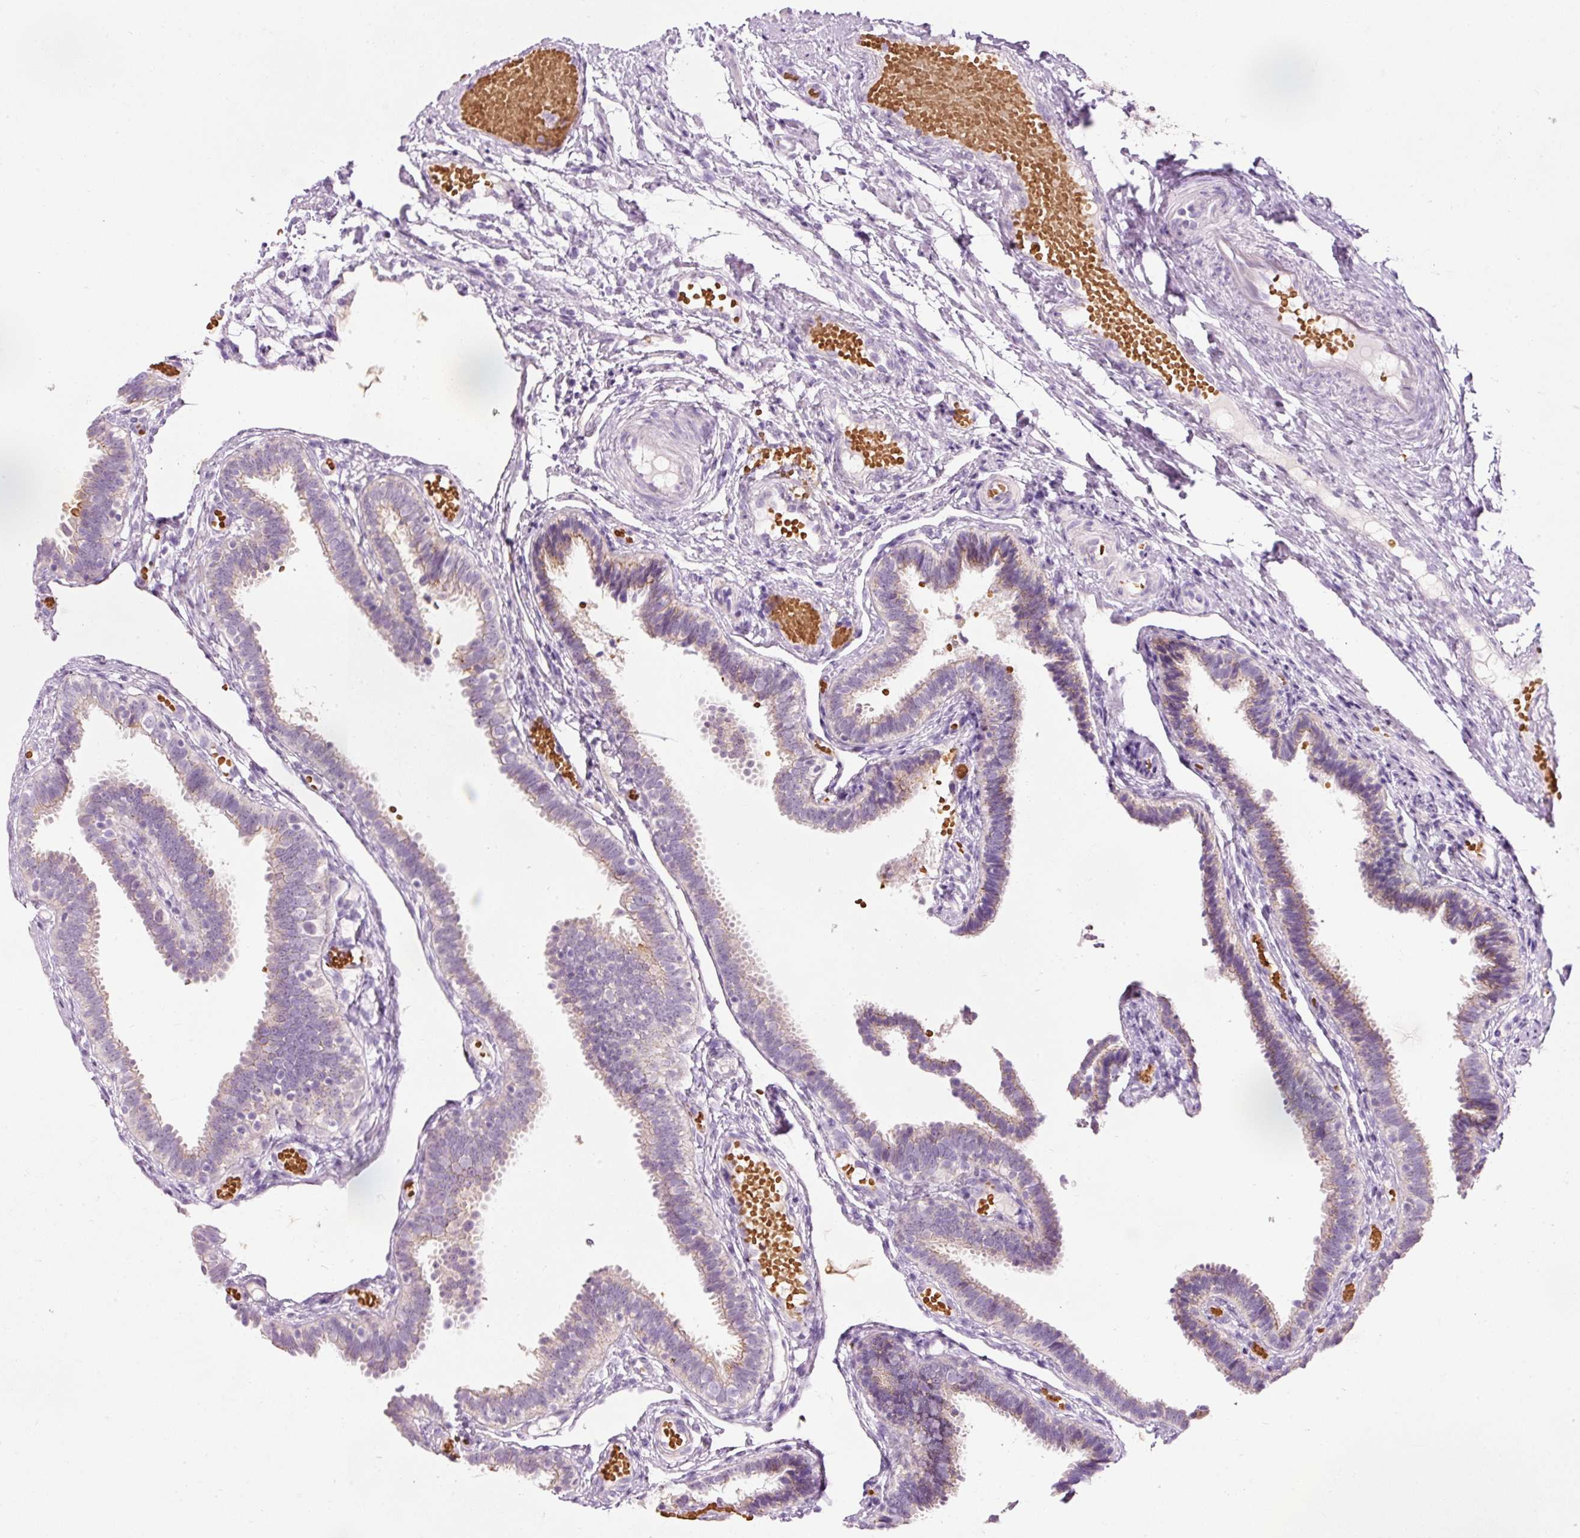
{"staining": {"intensity": "weak", "quantity": "<25%", "location": "cytoplasmic/membranous"}, "tissue": "fallopian tube", "cell_type": "Glandular cells", "image_type": "normal", "snomed": [{"axis": "morphology", "description": "Normal tissue, NOS"}, {"axis": "topography", "description": "Fallopian tube"}], "caption": "A histopathology image of human fallopian tube is negative for staining in glandular cells. (Immunohistochemistry, brightfield microscopy, high magnification).", "gene": "DHRS11", "patient": {"sex": "female", "age": 37}}